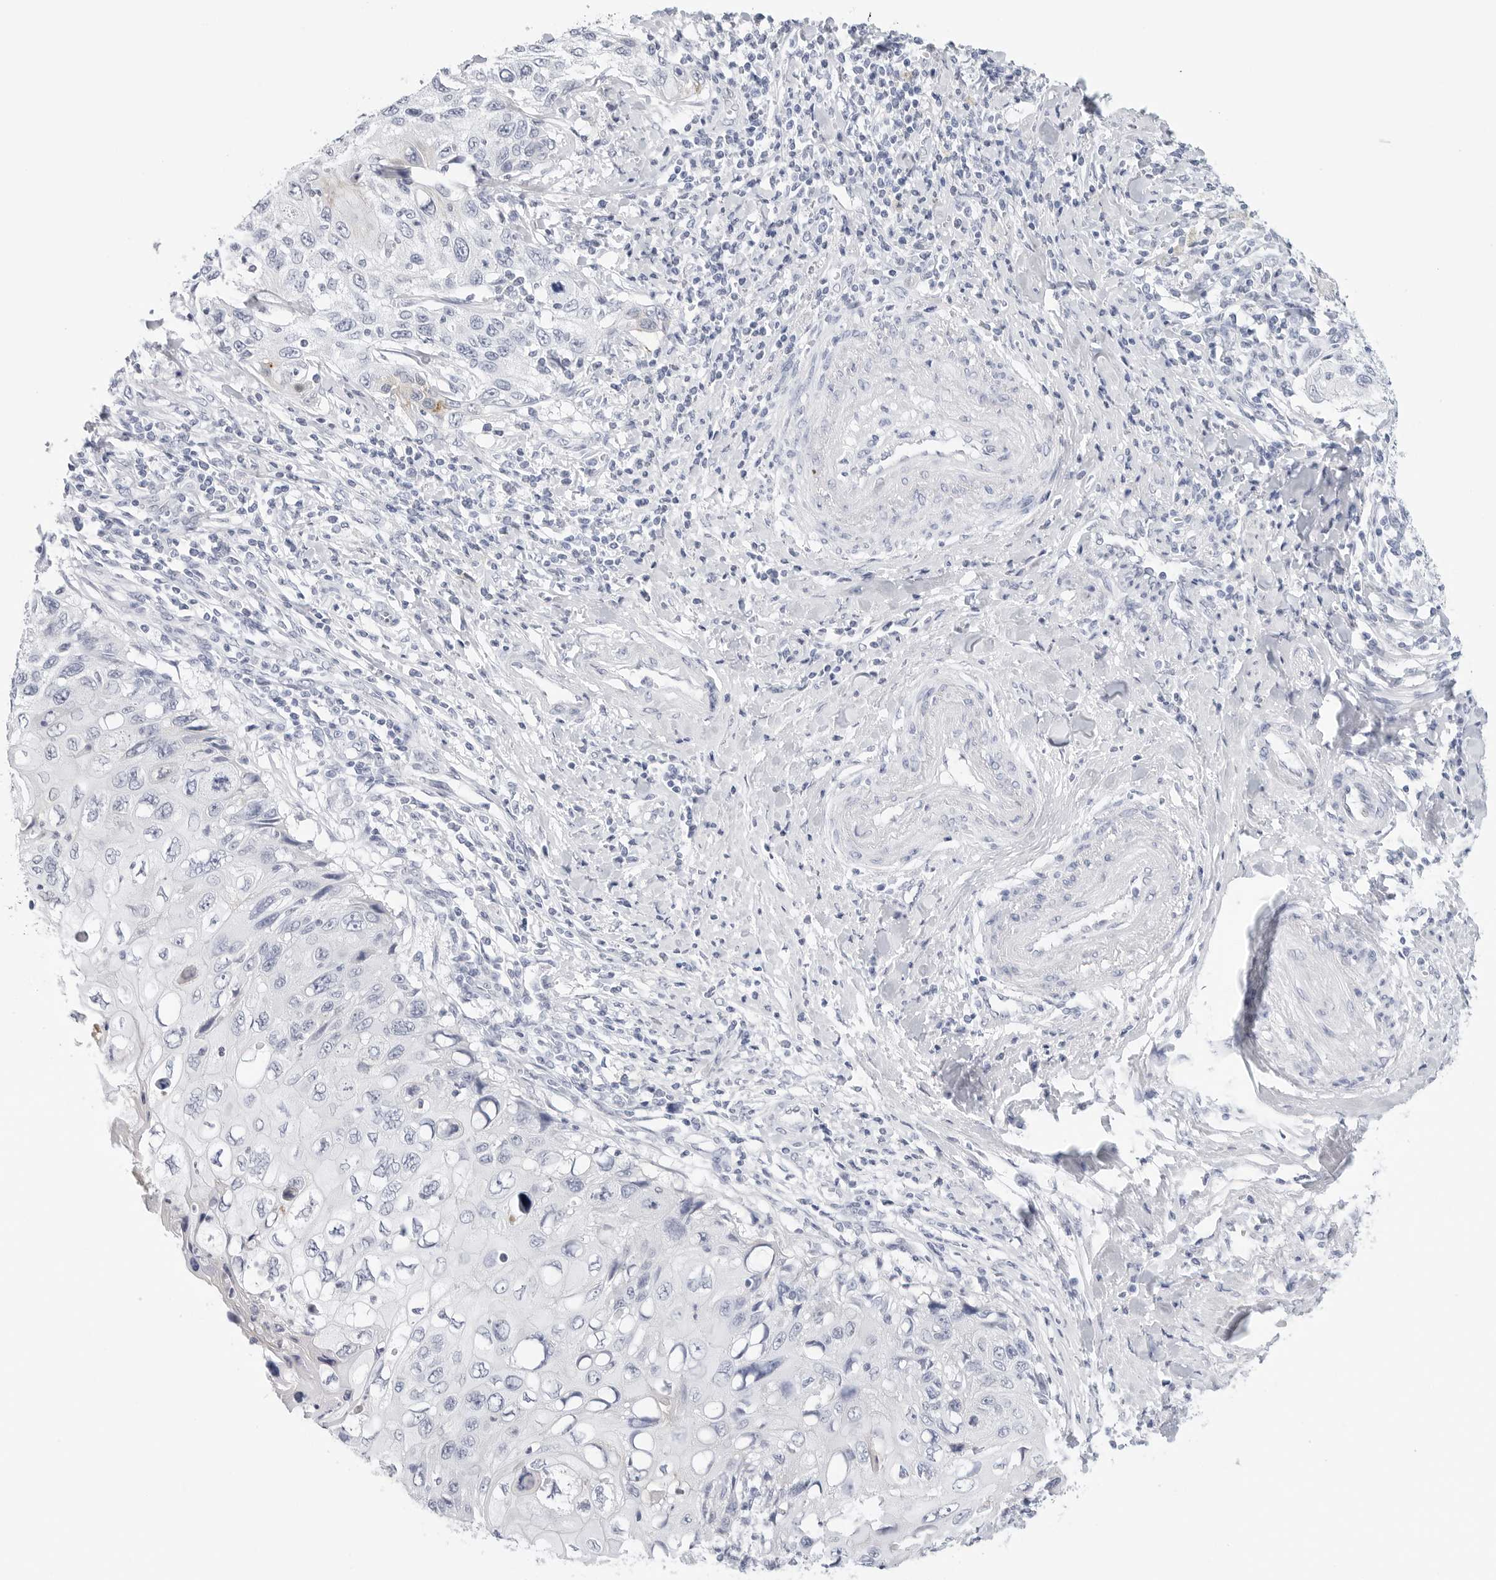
{"staining": {"intensity": "negative", "quantity": "none", "location": "none"}, "tissue": "cervical cancer", "cell_type": "Tumor cells", "image_type": "cancer", "snomed": [{"axis": "morphology", "description": "Squamous cell carcinoma, NOS"}, {"axis": "topography", "description": "Cervix"}], "caption": "DAB immunohistochemical staining of human cervical cancer (squamous cell carcinoma) displays no significant expression in tumor cells.", "gene": "SLC19A1", "patient": {"sex": "female", "age": 70}}